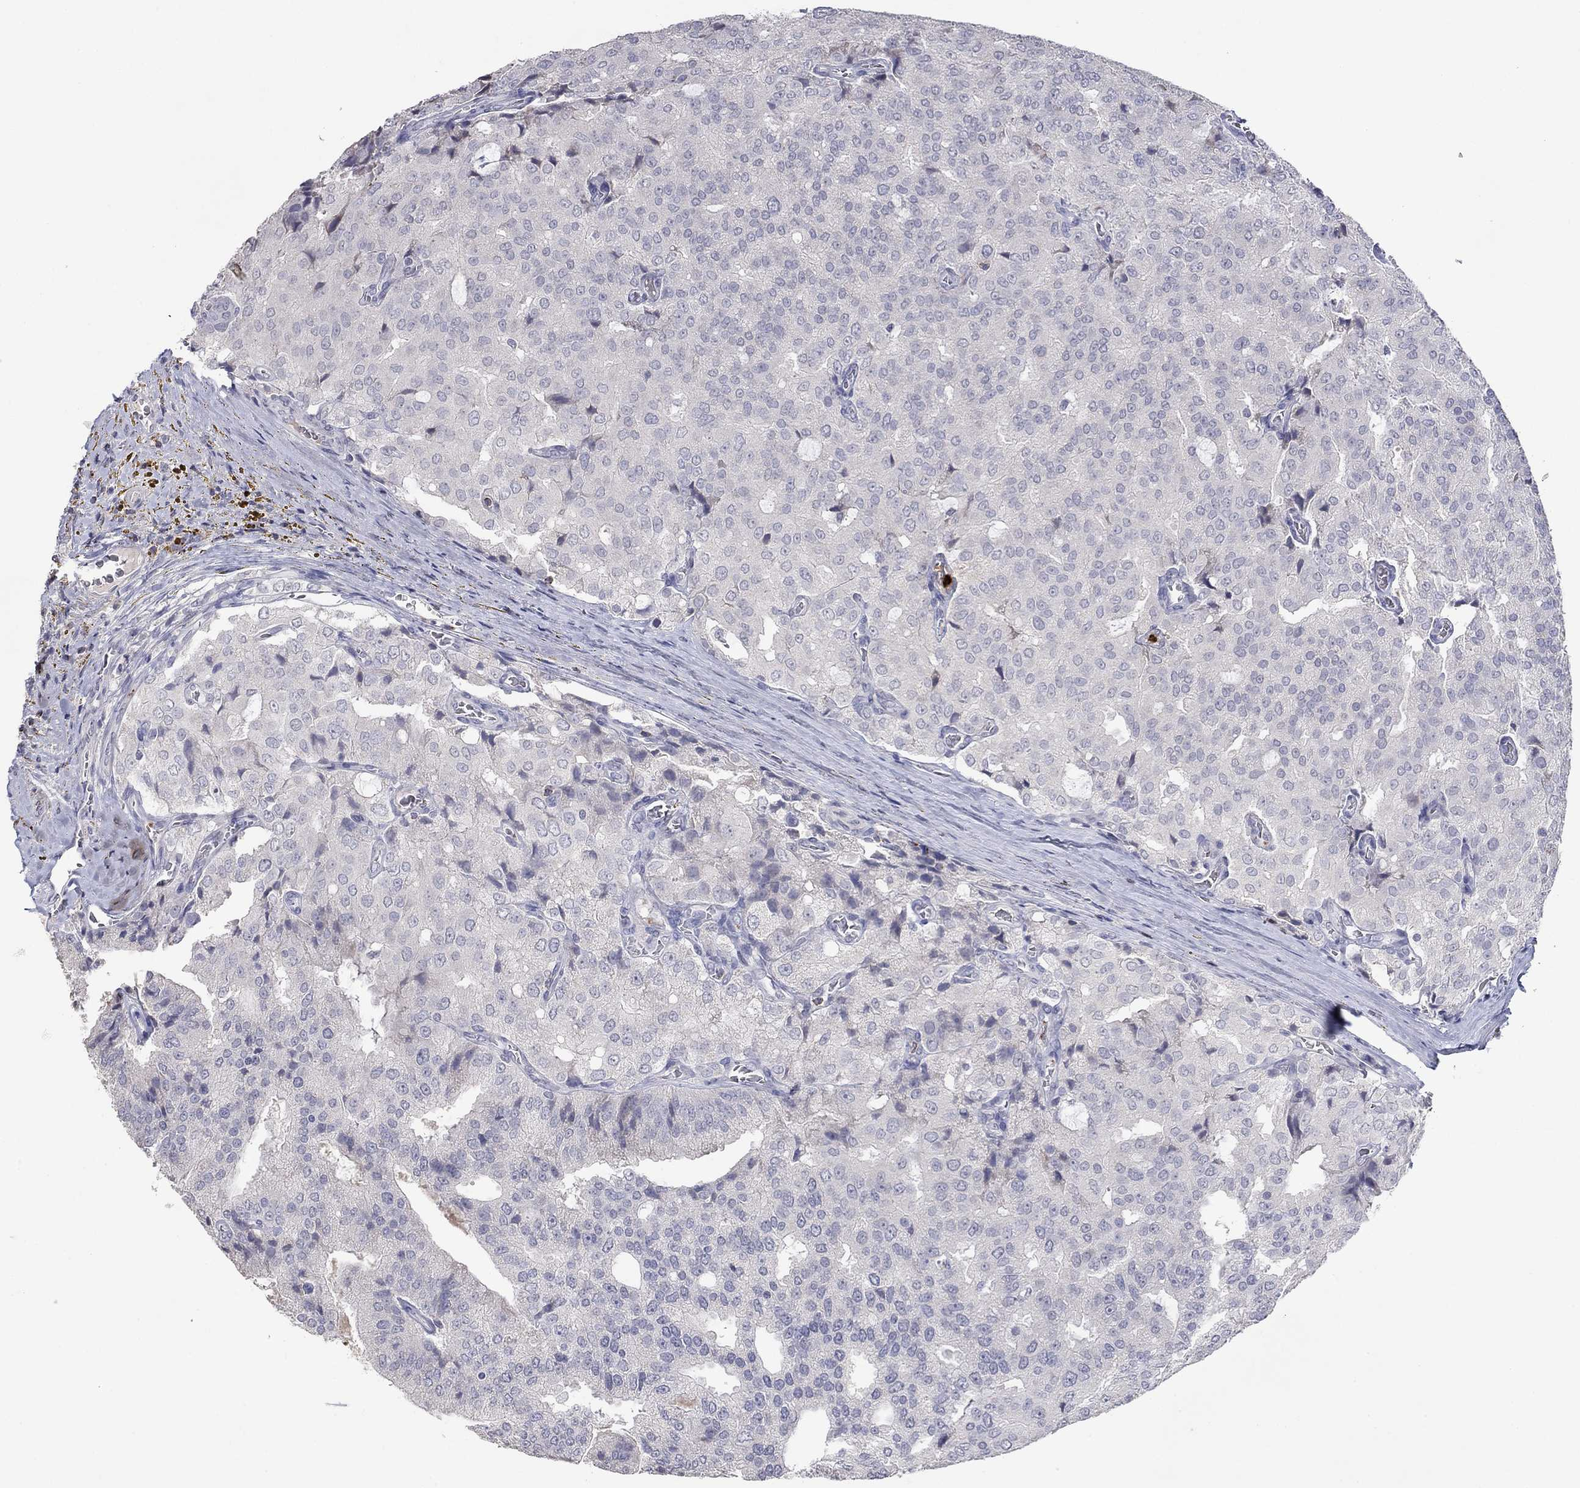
{"staining": {"intensity": "negative", "quantity": "none", "location": "none"}, "tissue": "prostate cancer", "cell_type": "Tumor cells", "image_type": "cancer", "snomed": [{"axis": "morphology", "description": "Adenocarcinoma, NOS"}, {"axis": "topography", "description": "Prostate and seminal vesicle, NOS"}, {"axis": "topography", "description": "Prostate"}], "caption": "Photomicrograph shows no protein staining in tumor cells of prostate cancer tissue. (DAB (3,3'-diaminobenzidine) IHC, high magnification).", "gene": "CCL5", "patient": {"sex": "male", "age": 67}}